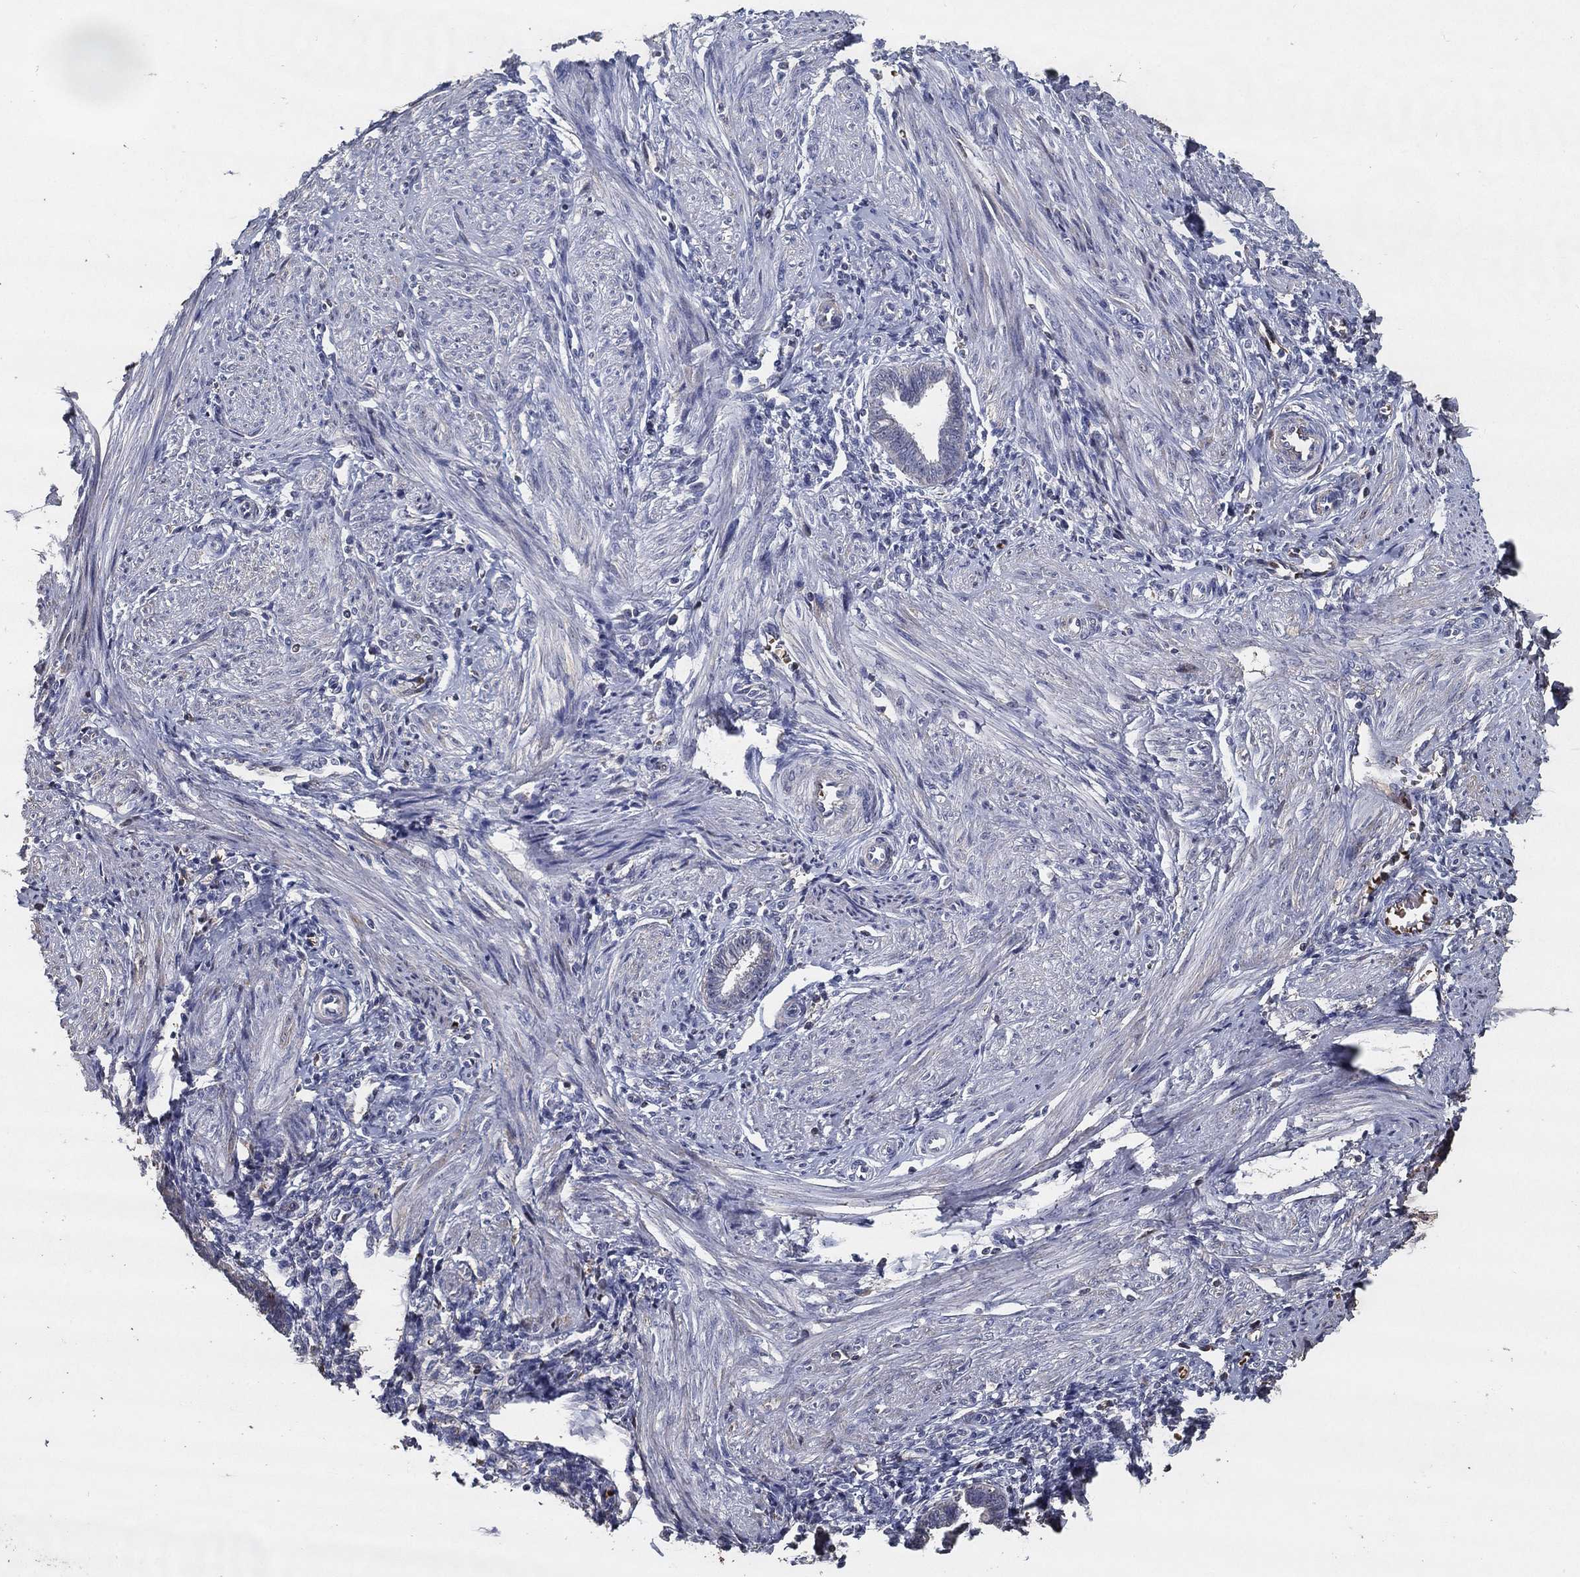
{"staining": {"intensity": "negative", "quantity": "none", "location": "none"}, "tissue": "endometrium", "cell_type": "Cells in endometrial stroma", "image_type": "normal", "snomed": [{"axis": "morphology", "description": "Normal tissue, NOS"}, {"axis": "topography", "description": "Cervix"}, {"axis": "topography", "description": "Endometrium"}], "caption": "An immunohistochemistry (IHC) photomicrograph of normal endometrium is shown. There is no staining in cells in endometrial stroma of endometrium.", "gene": "EFNA1", "patient": {"sex": "female", "age": 37}}